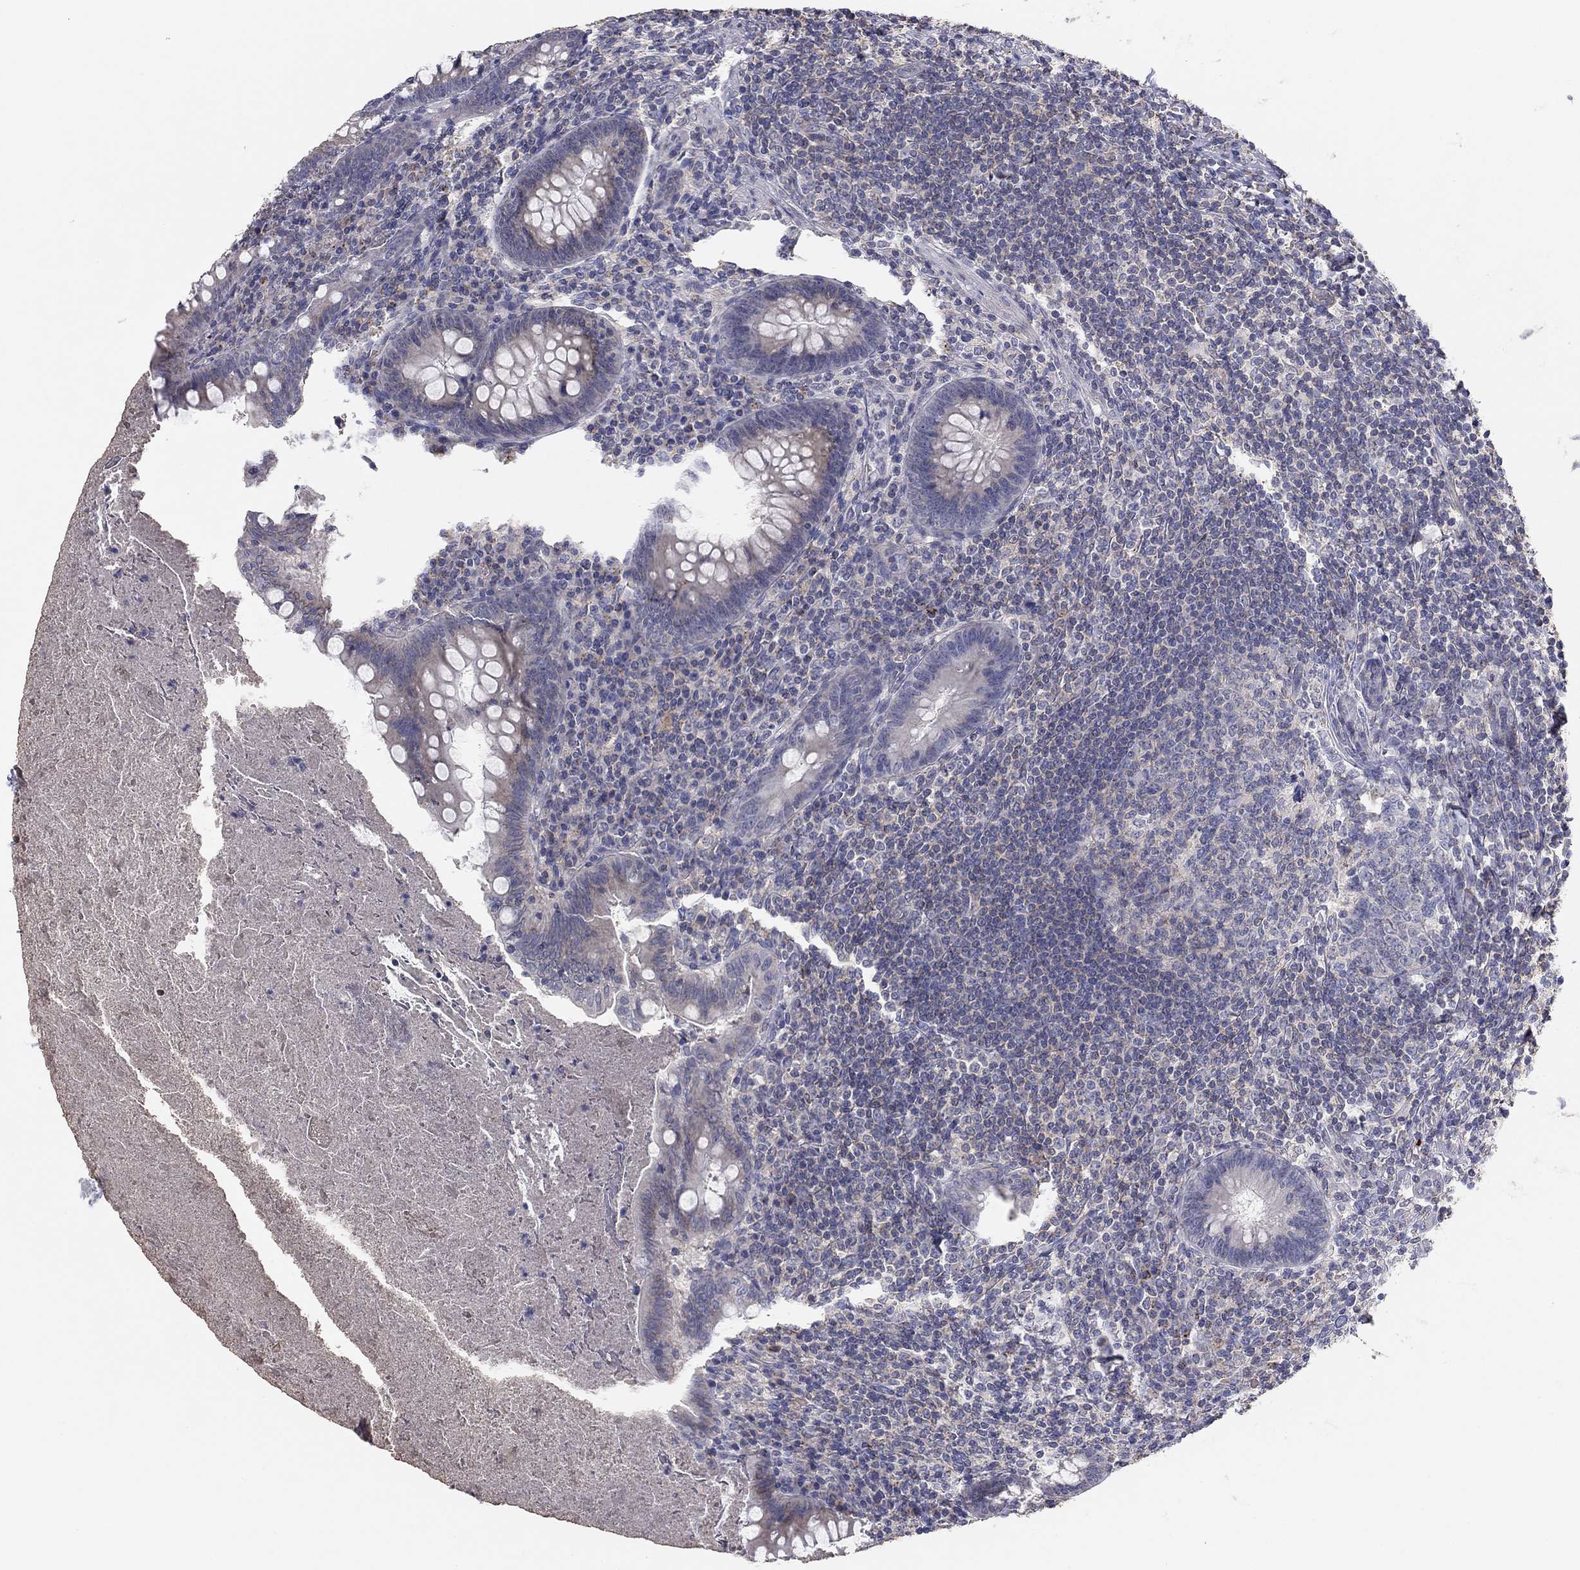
{"staining": {"intensity": "negative", "quantity": "none", "location": "none"}, "tissue": "appendix", "cell_type": "Glandular cells", "image_type": "normal", "snomed": [{"axis": "morphology", "description": "Normal tissue, NOS"}, {"axis": "topography", "description": "Appendix"}], "caption": "There is no significant positivity in glandular cells of appendix. Nuclei are stained in blue.", "gene": "SEPTIN3", "patient": {"sex": "male", "age": 47}}